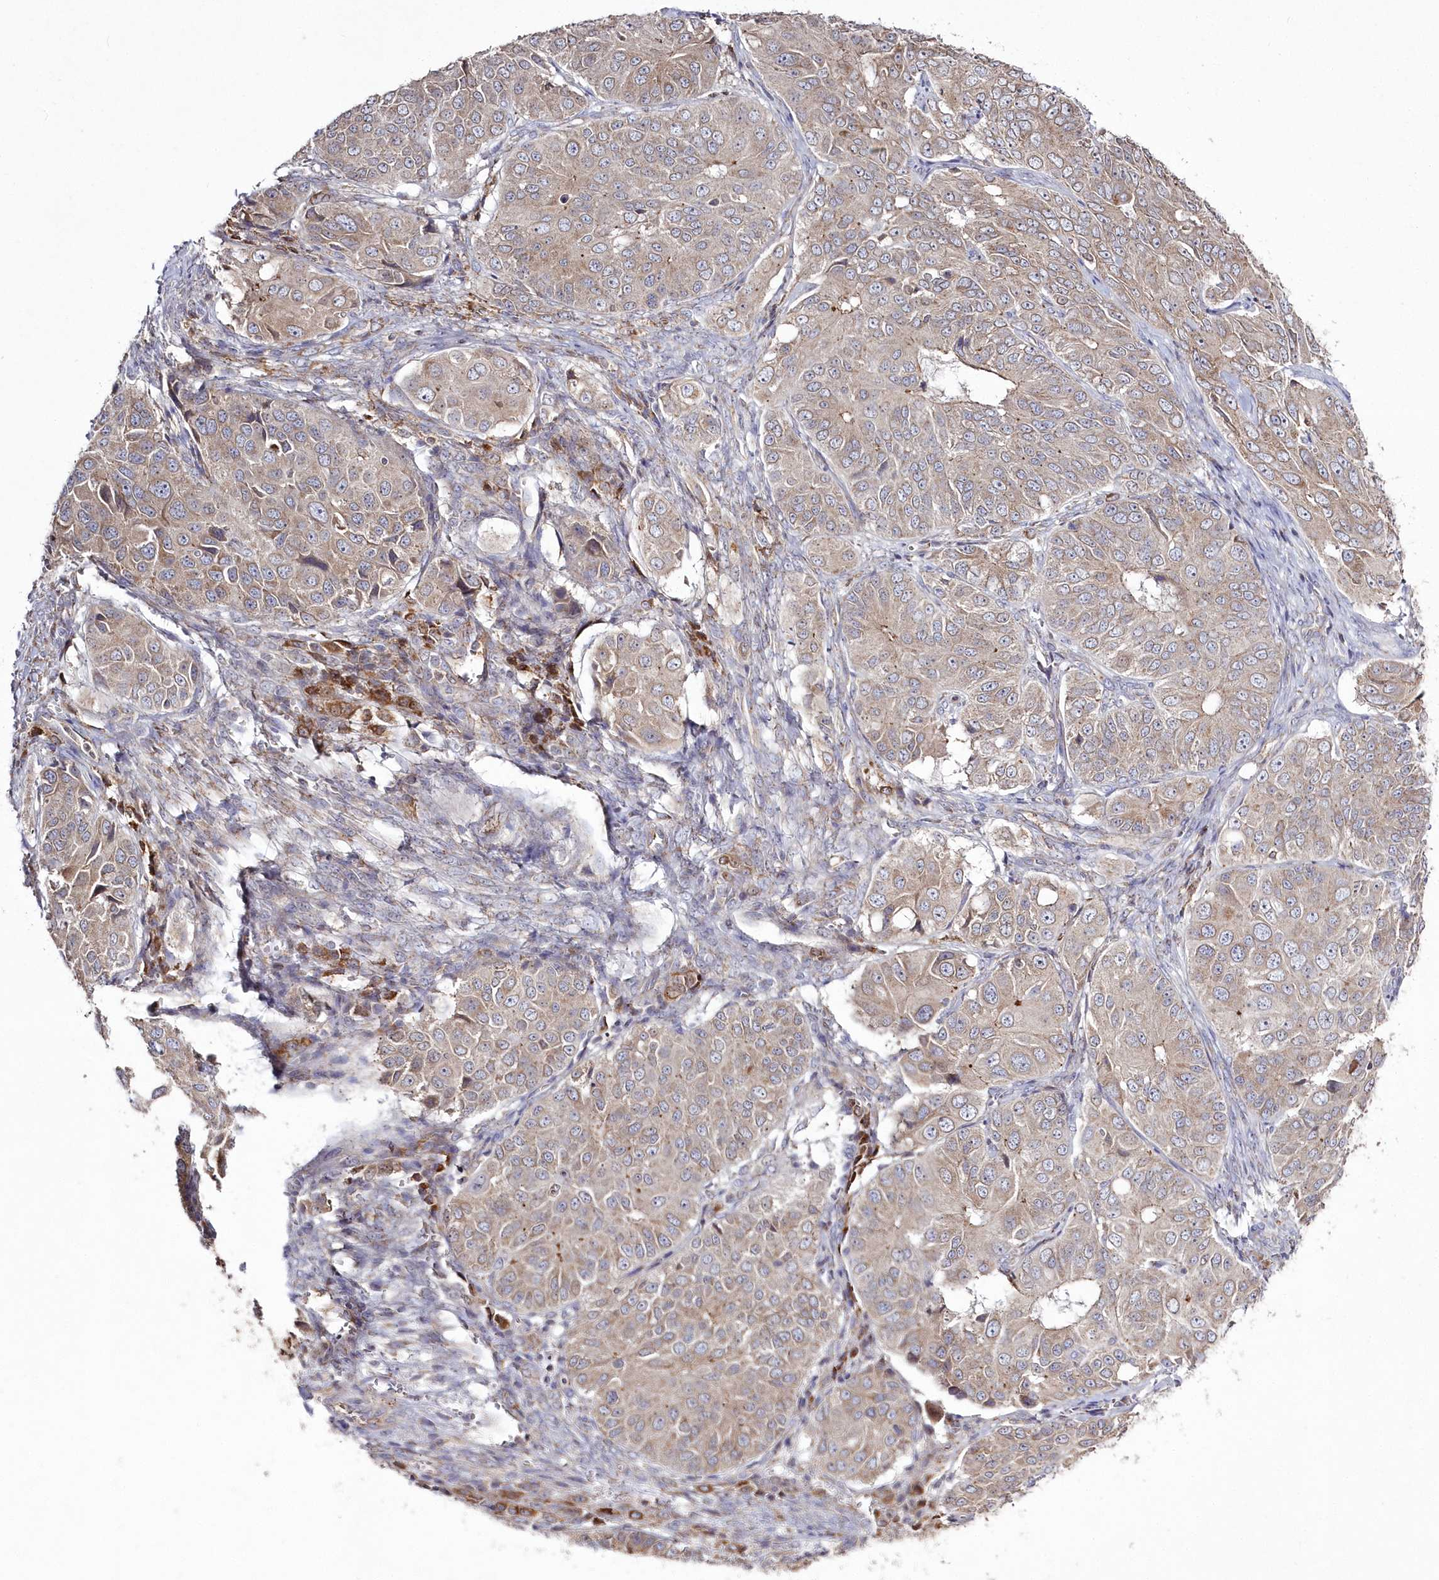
{"staining": {"intensity": "weak", "quantity": ">75%", "location": "cytoplasmic/membranous"}, "tissue": "ovarian cancer", "cell_type": "Tumor cells", "image_type": "cancer", "snomed": [{"axis": "morphology", "description": "Carcinoma, endometroid"}, {"axis": "topography", "description": "Ovary"}], "caption": "High-power microscopy captured an immunohistochemistry (IHC) micrograph of endometroid carcinoma (ovarian), revealing weak cytoplasmic/membranous expression in approximately >75% of tumor cells. The staining is performed using DAB brown chromogen to label protein expression. The nuclei are counter-stained blue using hematoxylin.", "gene": "ARSB", "patient": {"sex": "female", "age": 51}}